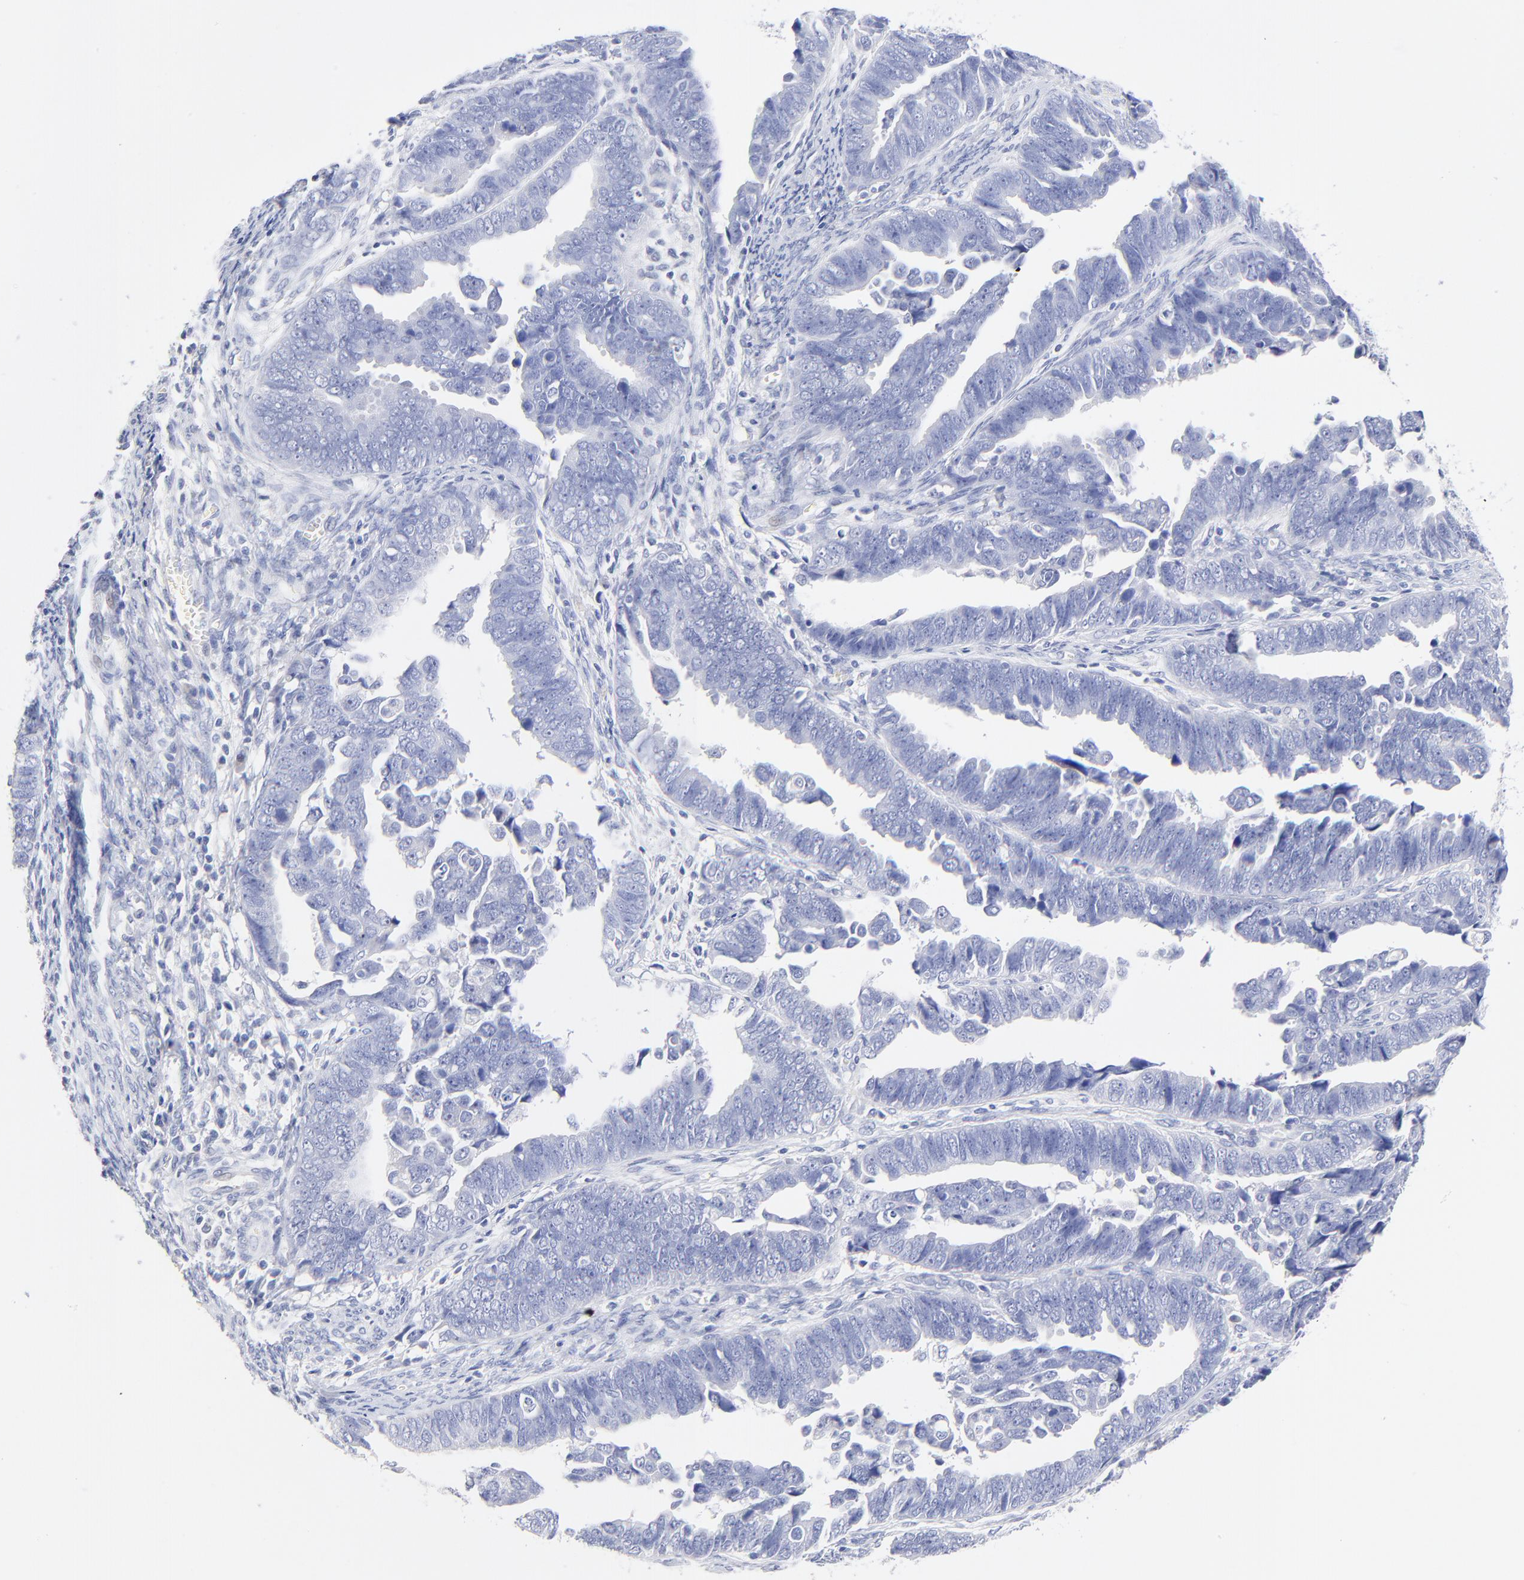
{"staining": {"intensity": "negative", "quantity": "none", "location": "none"}, "tissue": "endometrial cancer", "cell_type": "Tumor cells", "image_type": "cancer", "snomed": [{"axis": "morphology", "description": "Adenocarcinoma, NOS"}, {"axis": "topography", "description": "Endometrium"}], "caption": "Protein analysis of endometrial cancer reveals no significant positivity in tumor cells. (DAB (3,3'-diaminobenzidine) IHC with hematoxylin counter stain).", "gene": "SULT4A1", "patient": {"sex": "female", "age": 75}}